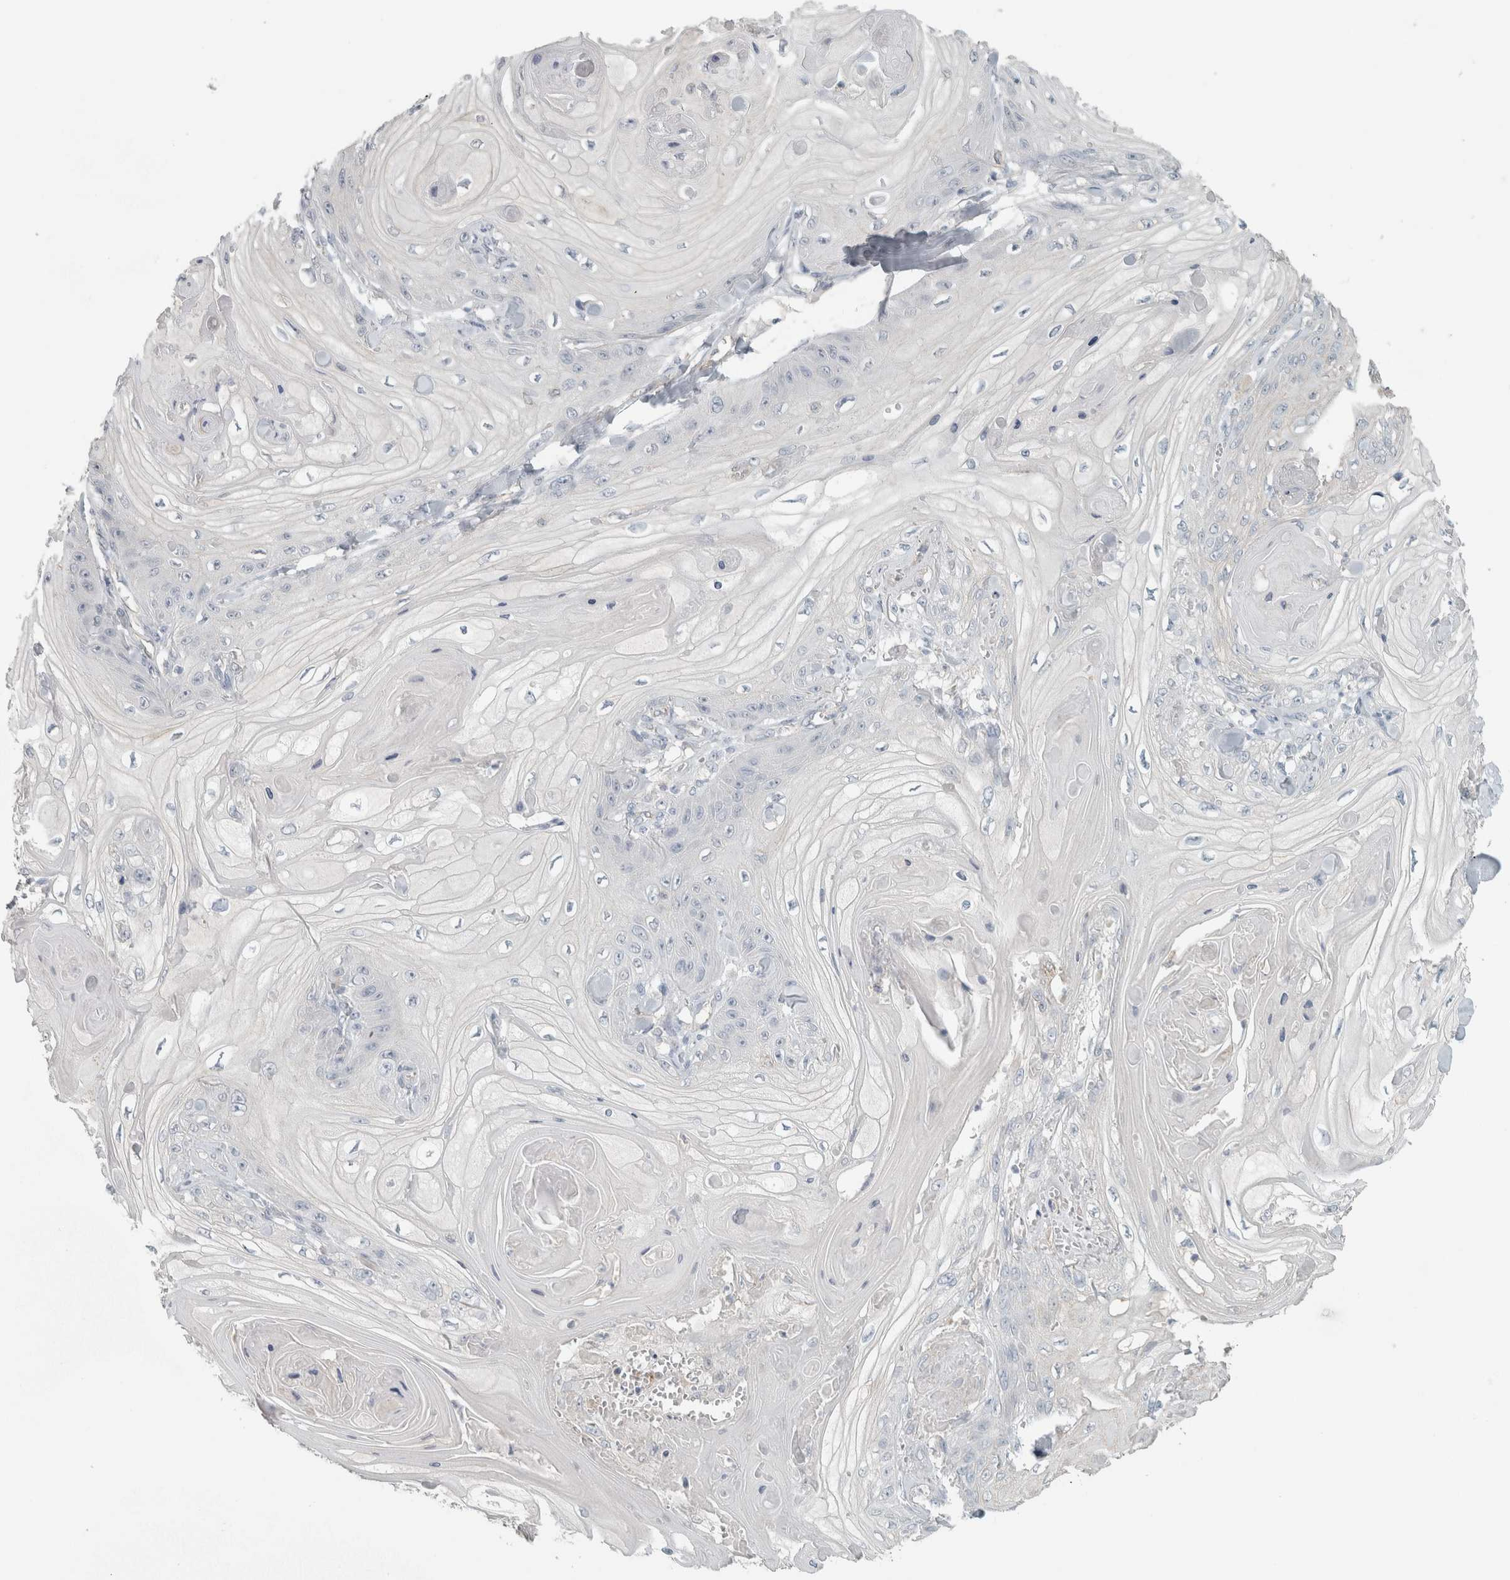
{"staining": {"intensity": "negative", "quantity": "none", "location": "none"}, "tissue": "skin cancer", "cell_type": "Tumor cells", "image_type": "cancer", "snomed": [{"axis": "morphology", "description": "Squamous cell carcinoma, NOS"}, {"axis": "topography", "description": "Skin"}], "caption": "Histopathology image shows no significant protein staining in tumor cells of skin squamous cell carcinoma.", "gene": "SCIN", "patient": {"sex": "male", "age": 74}}